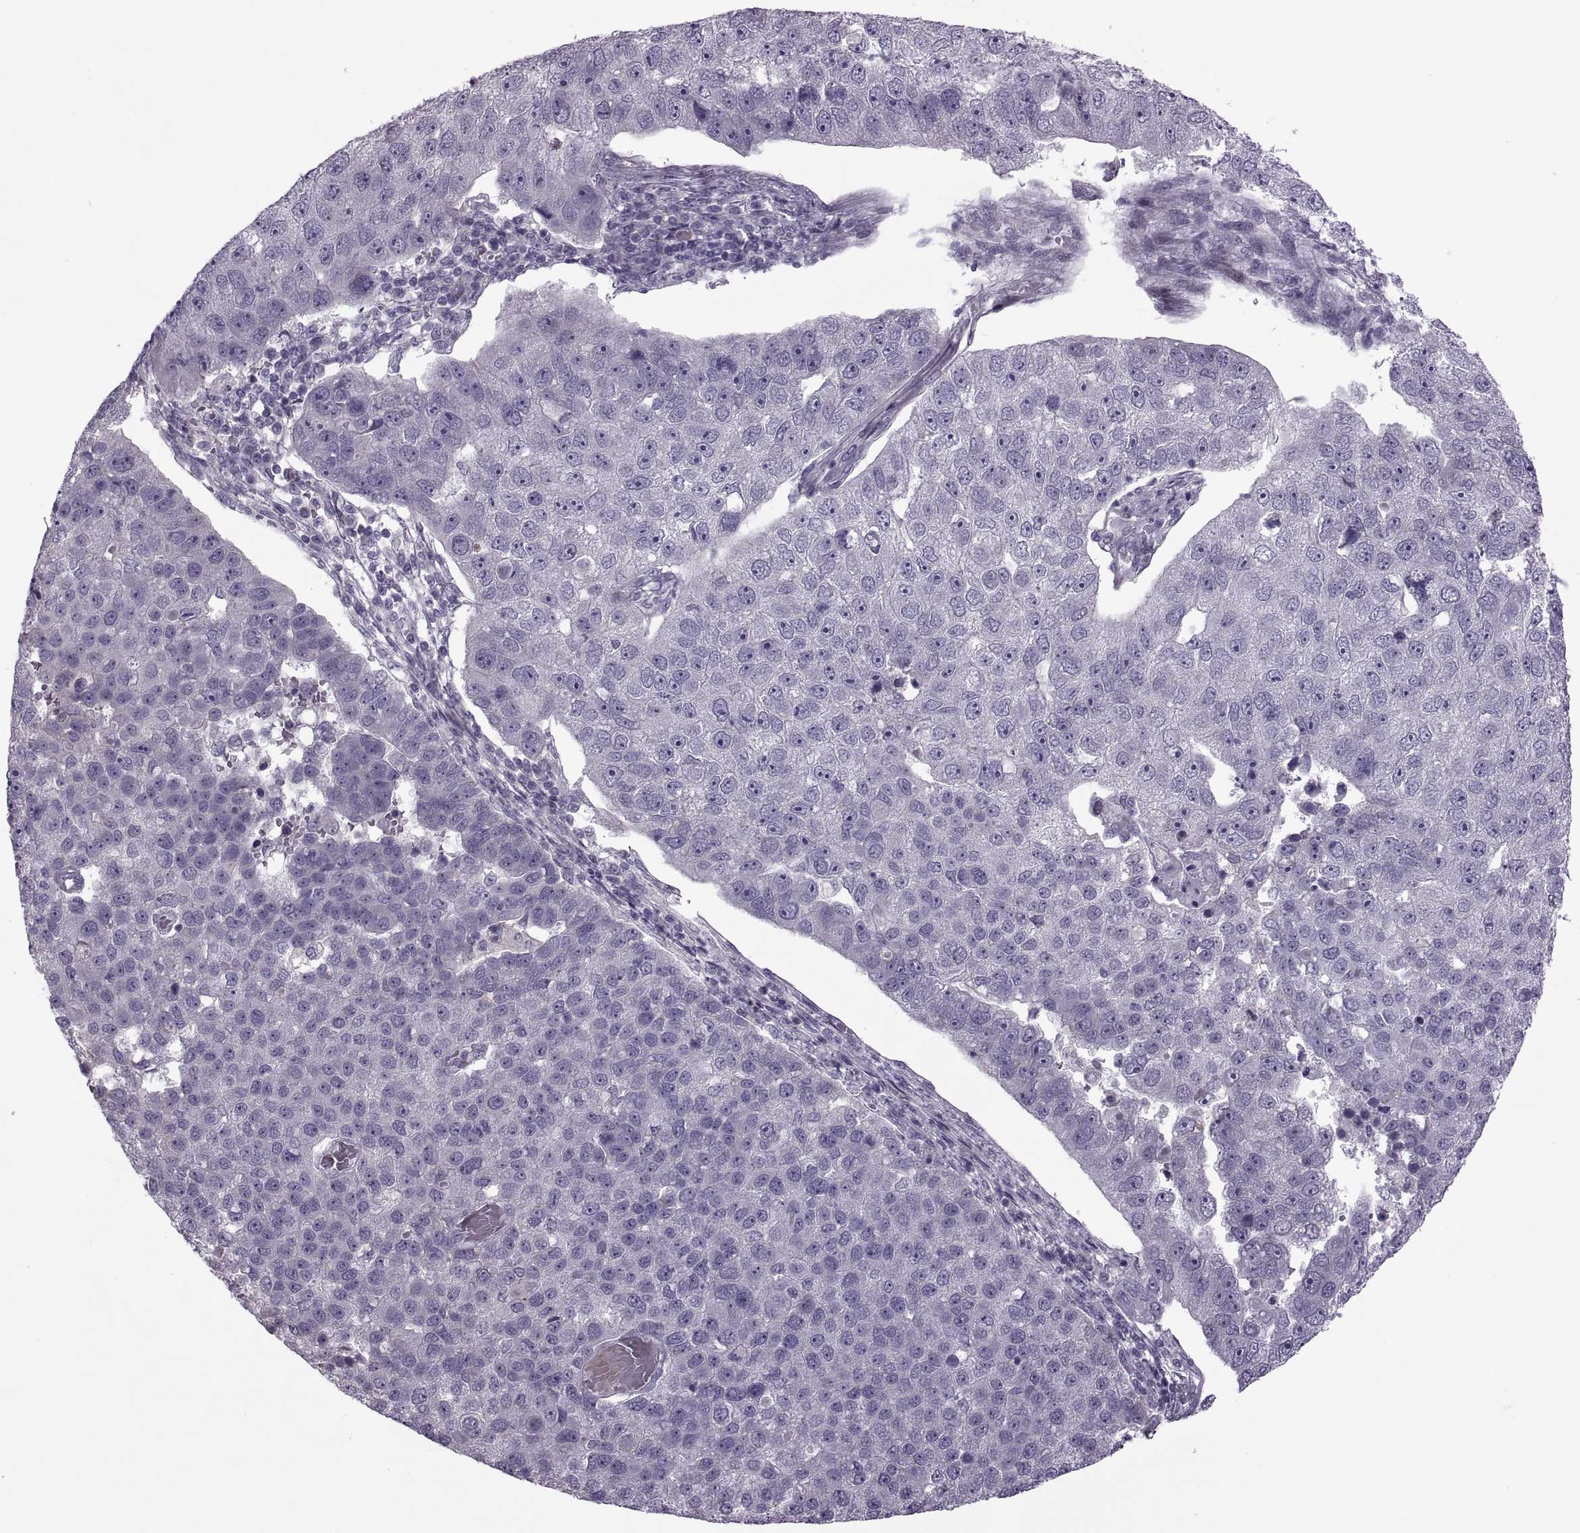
{"staining": {"intensity": "negative", "quantity": "none", "location": "none"}, "tissue": "pancreatic cancer", "cell_type": "Tumor cells", "image_type": "cancer", "snomed": [{"axis": "morphology", "description": "Adenocarcinoma, NOS"}, {"axis": "topography", "description": "Pancreas"}], "caption": "A photomicrograph of adenocarcinoma (pancreatic) stained for a protein displays no brown staining in tumor cells.", "gene": "ODF3", "patient": {"sex": "female", "age": 61}}